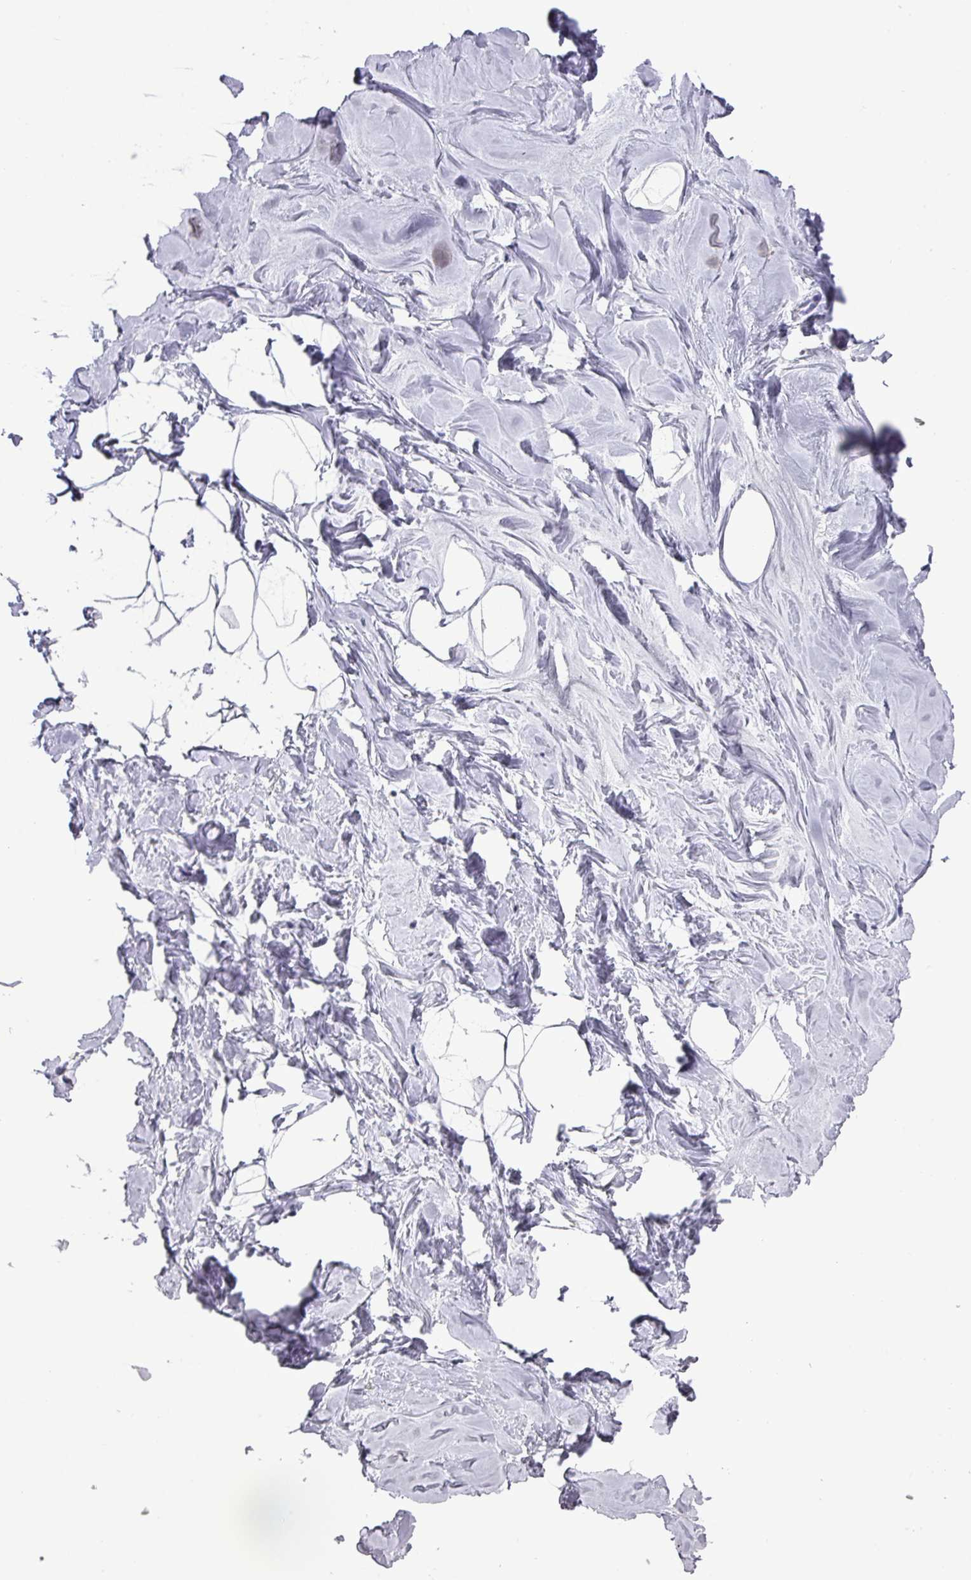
{"staining": {"intensity": "negative", "quantity": "none", "location": "none"}, "tissue": "breast", "cell_type": "Adipocytes", "image_type": "normal", "snomed": [{"axis": "morphology", "description": "Normal tissue, NOS"}, {"axis": "topography", "description": "Breast"}], "caption": "There is no significant staining in adipocytes of breast. Nuclei are stained in blue.", "gene": "MT", "patient": {"sex": "female", "age": 23}}